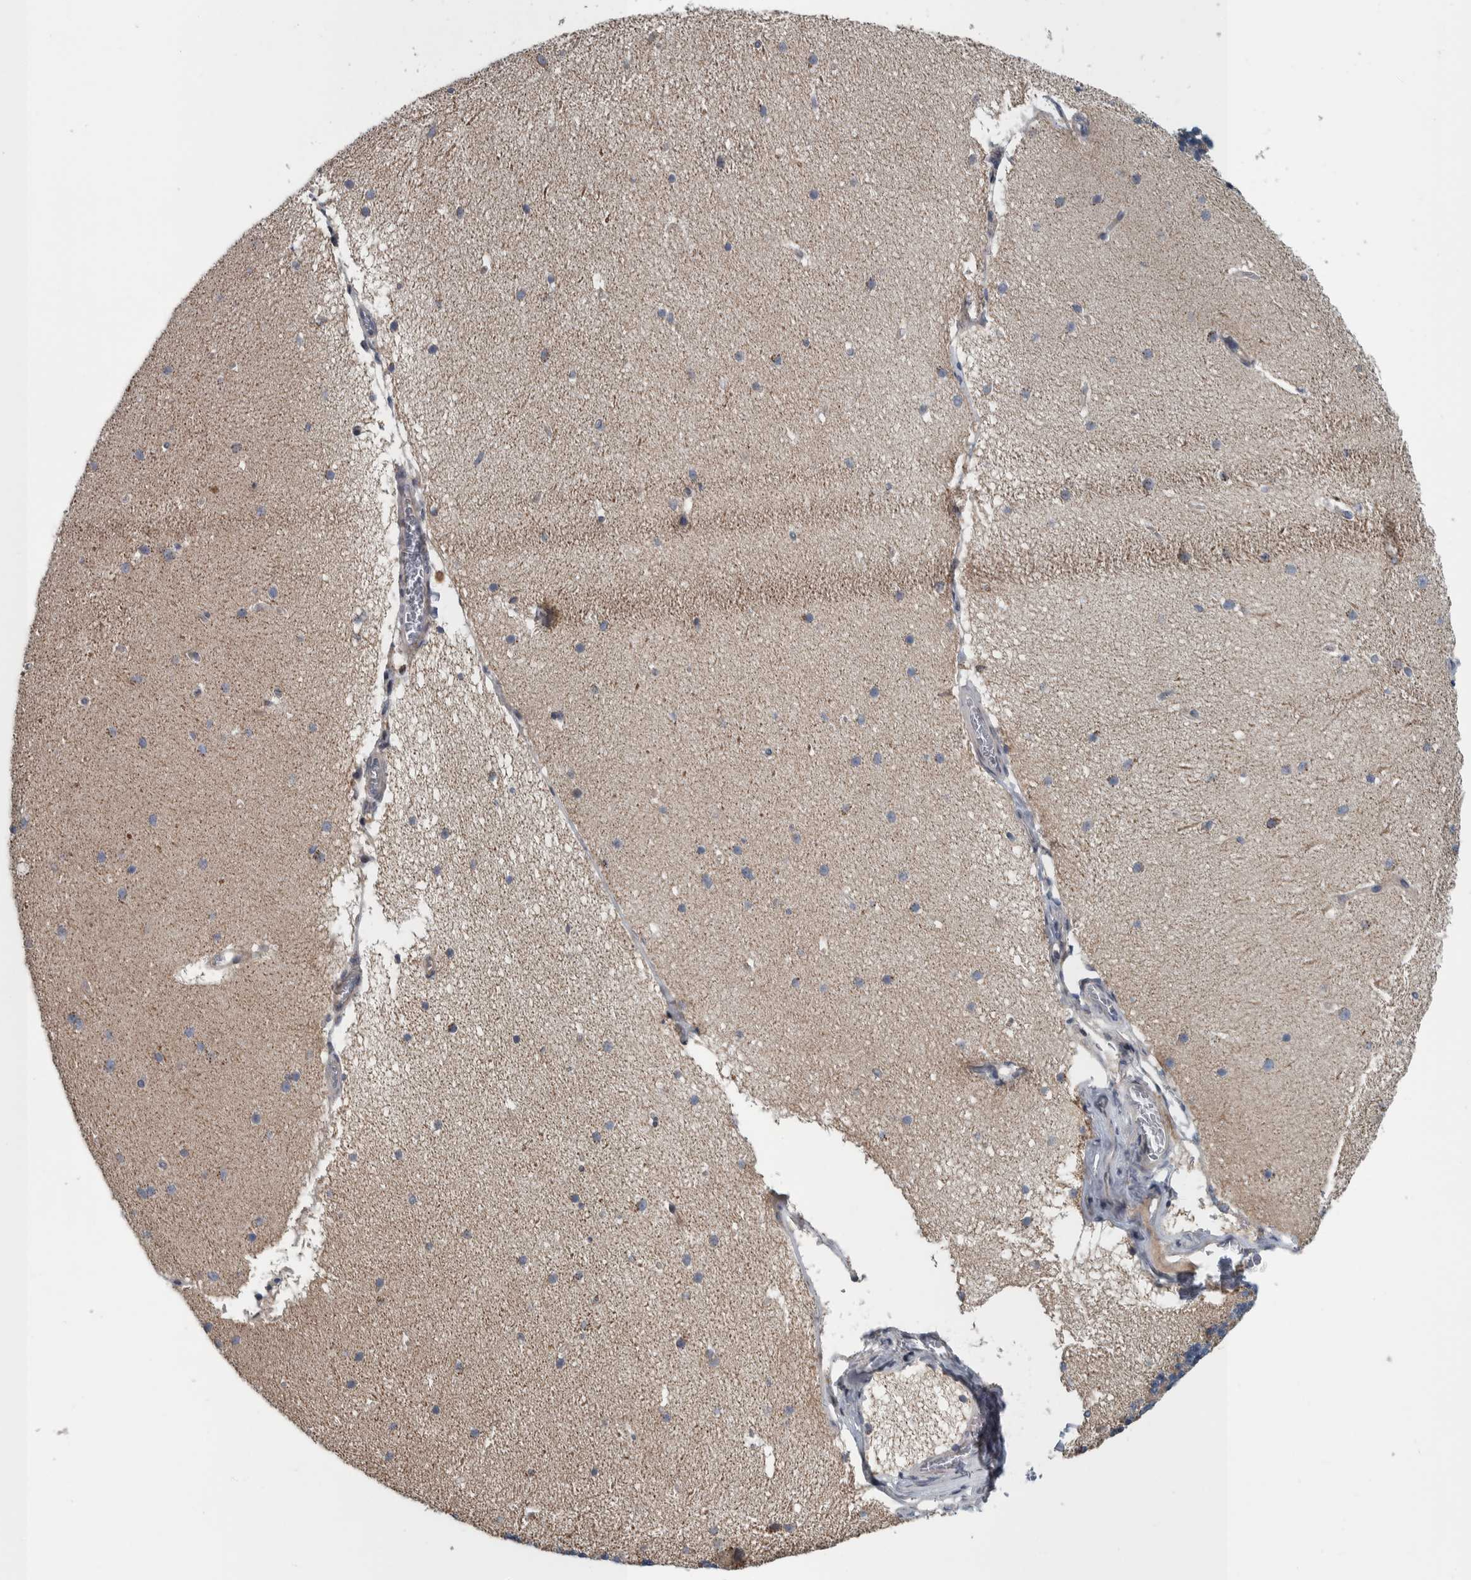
{"staining": {"intensity": "weak", "quantity": ">75%", "location": "cytoplasmic/membranous"}, "tissue": "cerebellum", "cell_type": "Cells in granular layer", "image_type": "normal", "snomed": [{"axis": "morphology", "description": "Normal tissue, NOS"}, {"axis": "topography", "description": "Cerebellum"}], "caption": "Brown immunohistochemical staining in benign cerebellum shows weak cytoplasmic/membranous staining in about >75% of cells in granular layer.", "gene": "BAIAP2L1", "patient": {"sex": "female", "age": 19}}